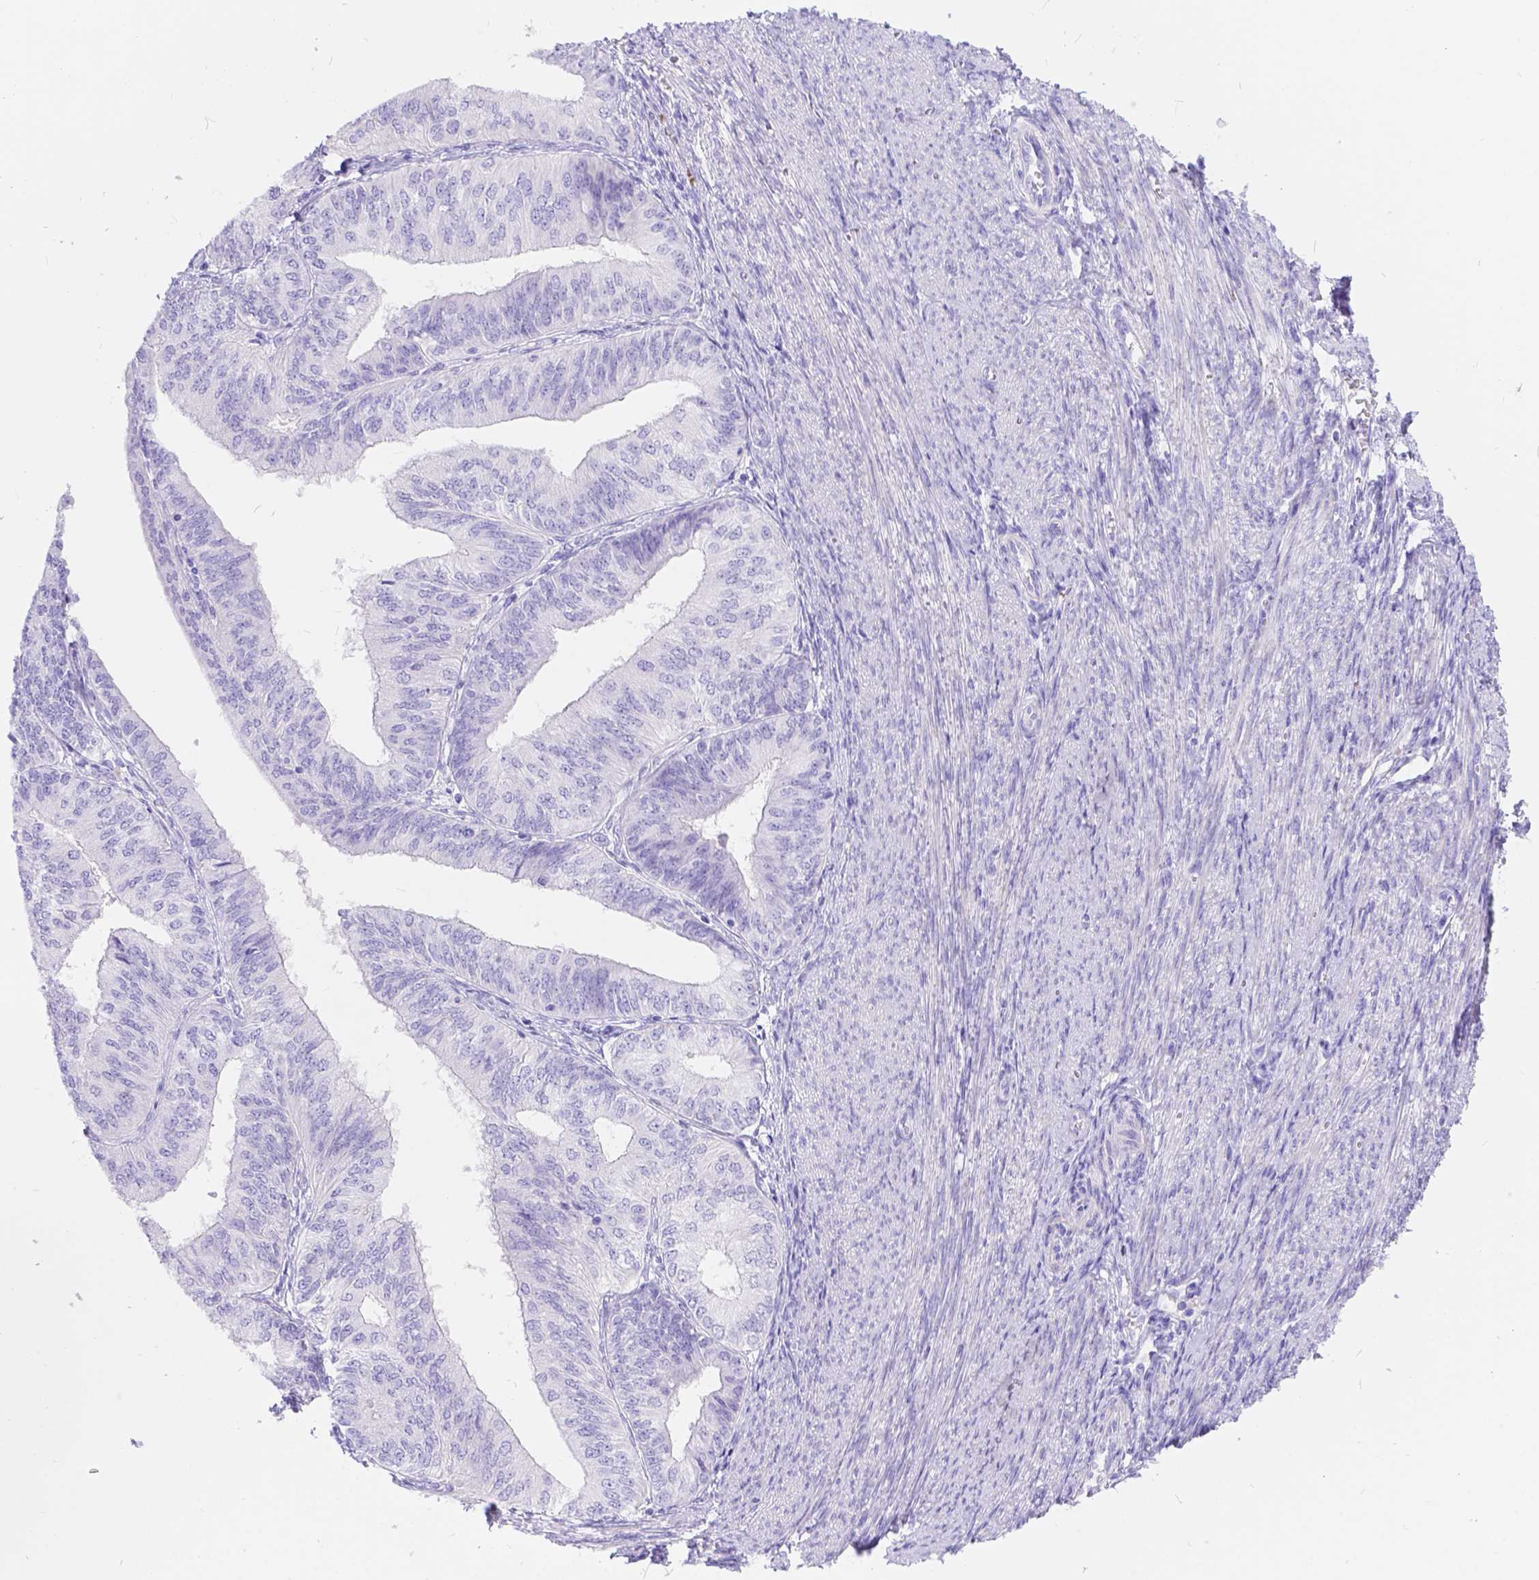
{"staining": {"intensity": "negative", "quantity": "none", "location": "none"}, "tissue": "endometrial cancer", "cell_type": "Tumor cells", "image_type": "cancer", "snomed": [{"axis": "morphology", "description": "Adenocarcinoma, NOS"}, {"axis": "topography", "description": "Endometrium"}], "caption": "Immunohistochemistry micrograph of neoplastic tissue: human adenocarcinoma (endometrial) stained with DAB (3,3'-diaminobenzidine) displays no significant protein staining in tumor cells.", "gene": "KLHL10", "patient": {"sex": "female", "age": 58}}